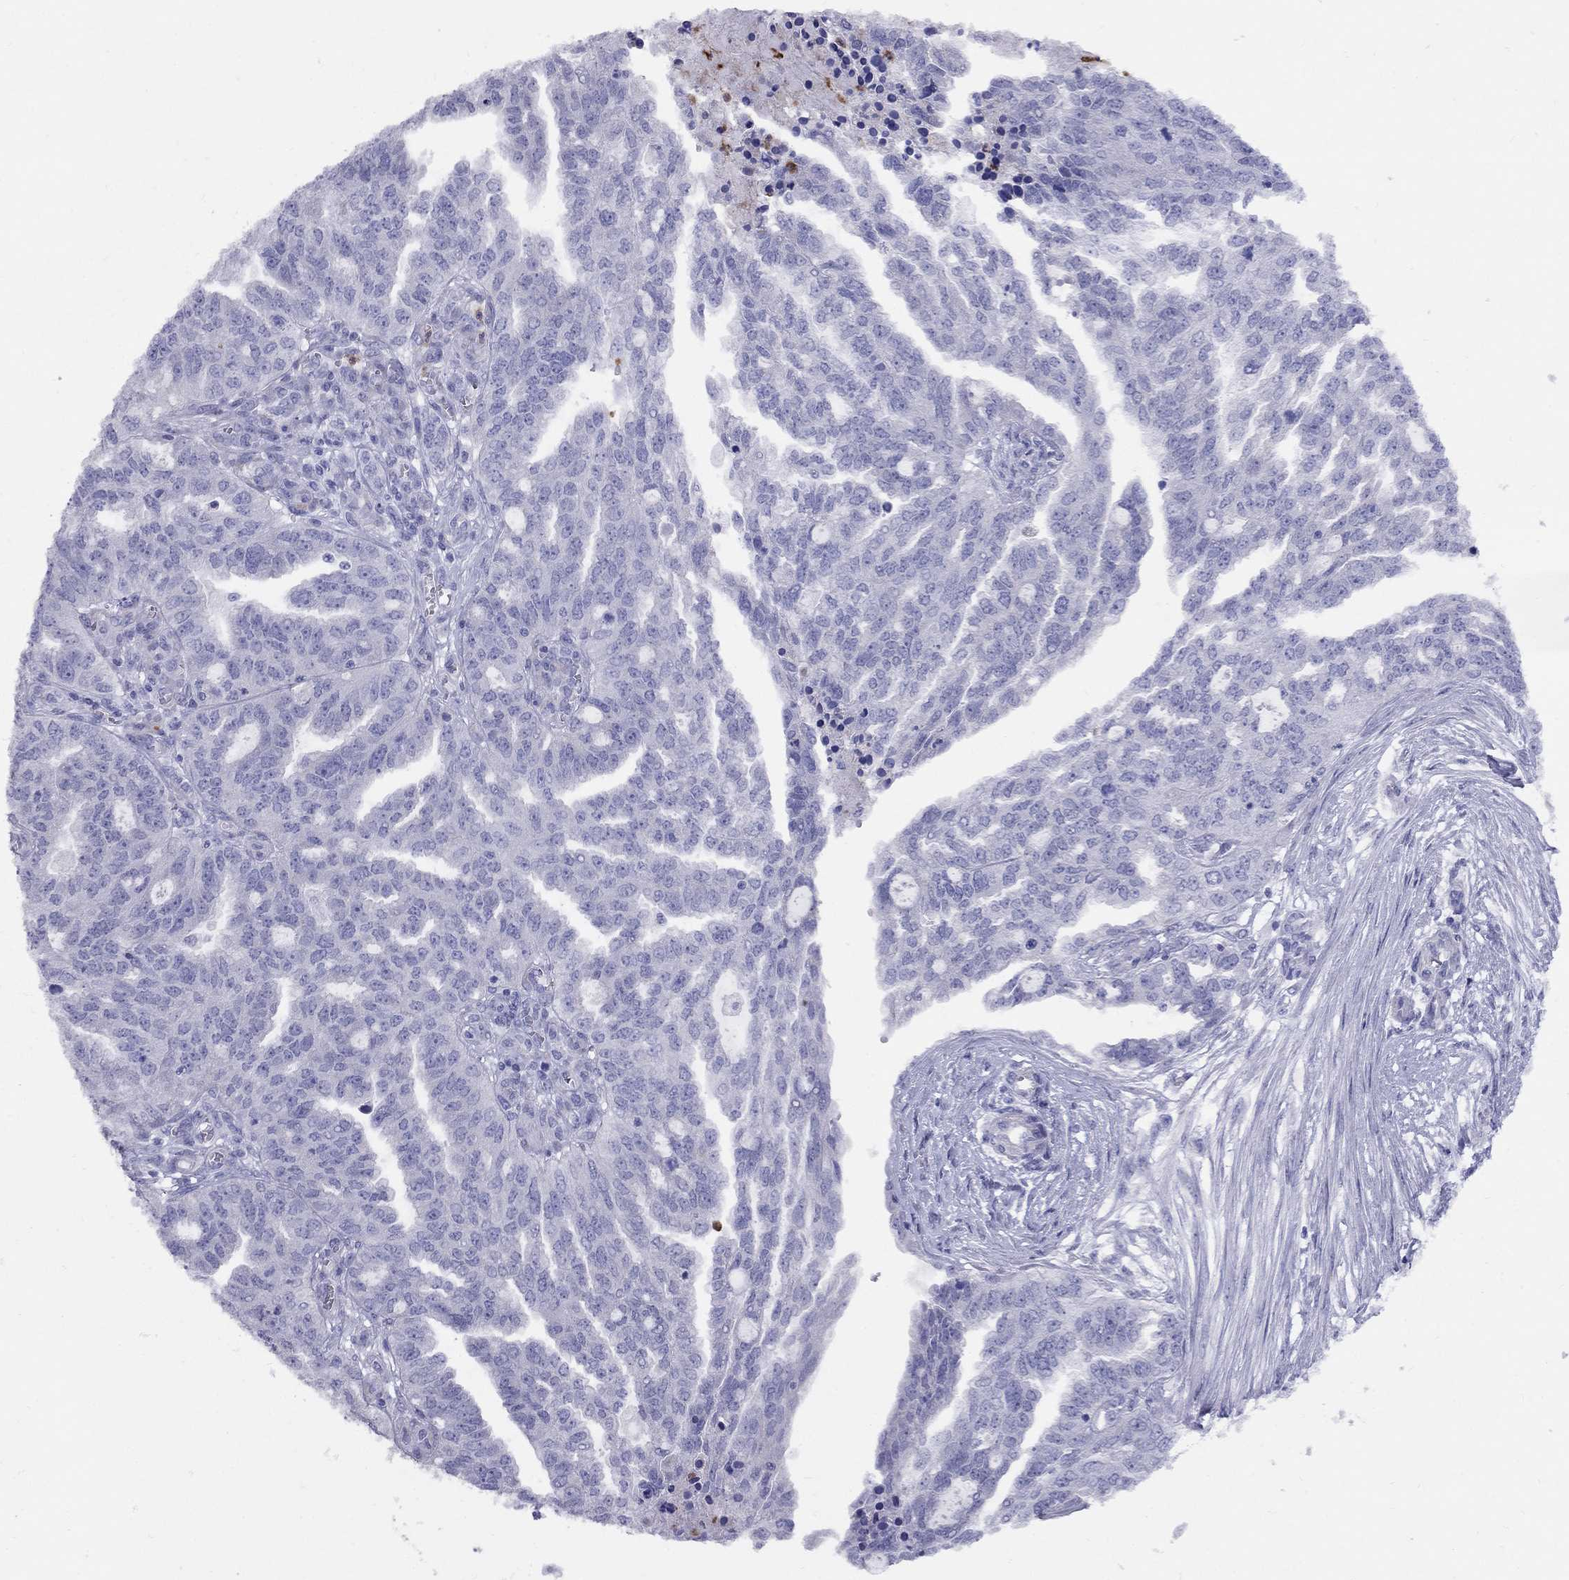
{"staining": {"intensity": "negative", "quantity": "none", "location": "none"}, "tissue": "ovarian cancer", "cell_type": "Tumor cells", "image_type": "cancer", "snomed": [{"axis": "morphology", "description": "Cystadenocarcinoma, serous, NOS"}, {"axis": "topography", "description": "Ovary"}], "caption": "This histopathology image is of serous cystadenocarcinoma (ovarian) stained with immunohistochemistry to label a protein in brown with the nuclei are counter-stained blue. There is no expression in tumor cells. (DAB (3,3'-diaminobenzidine) IHC, high magnification).", "gene": "SPINT4", "patient": {"sex": "female", "age": 51}}